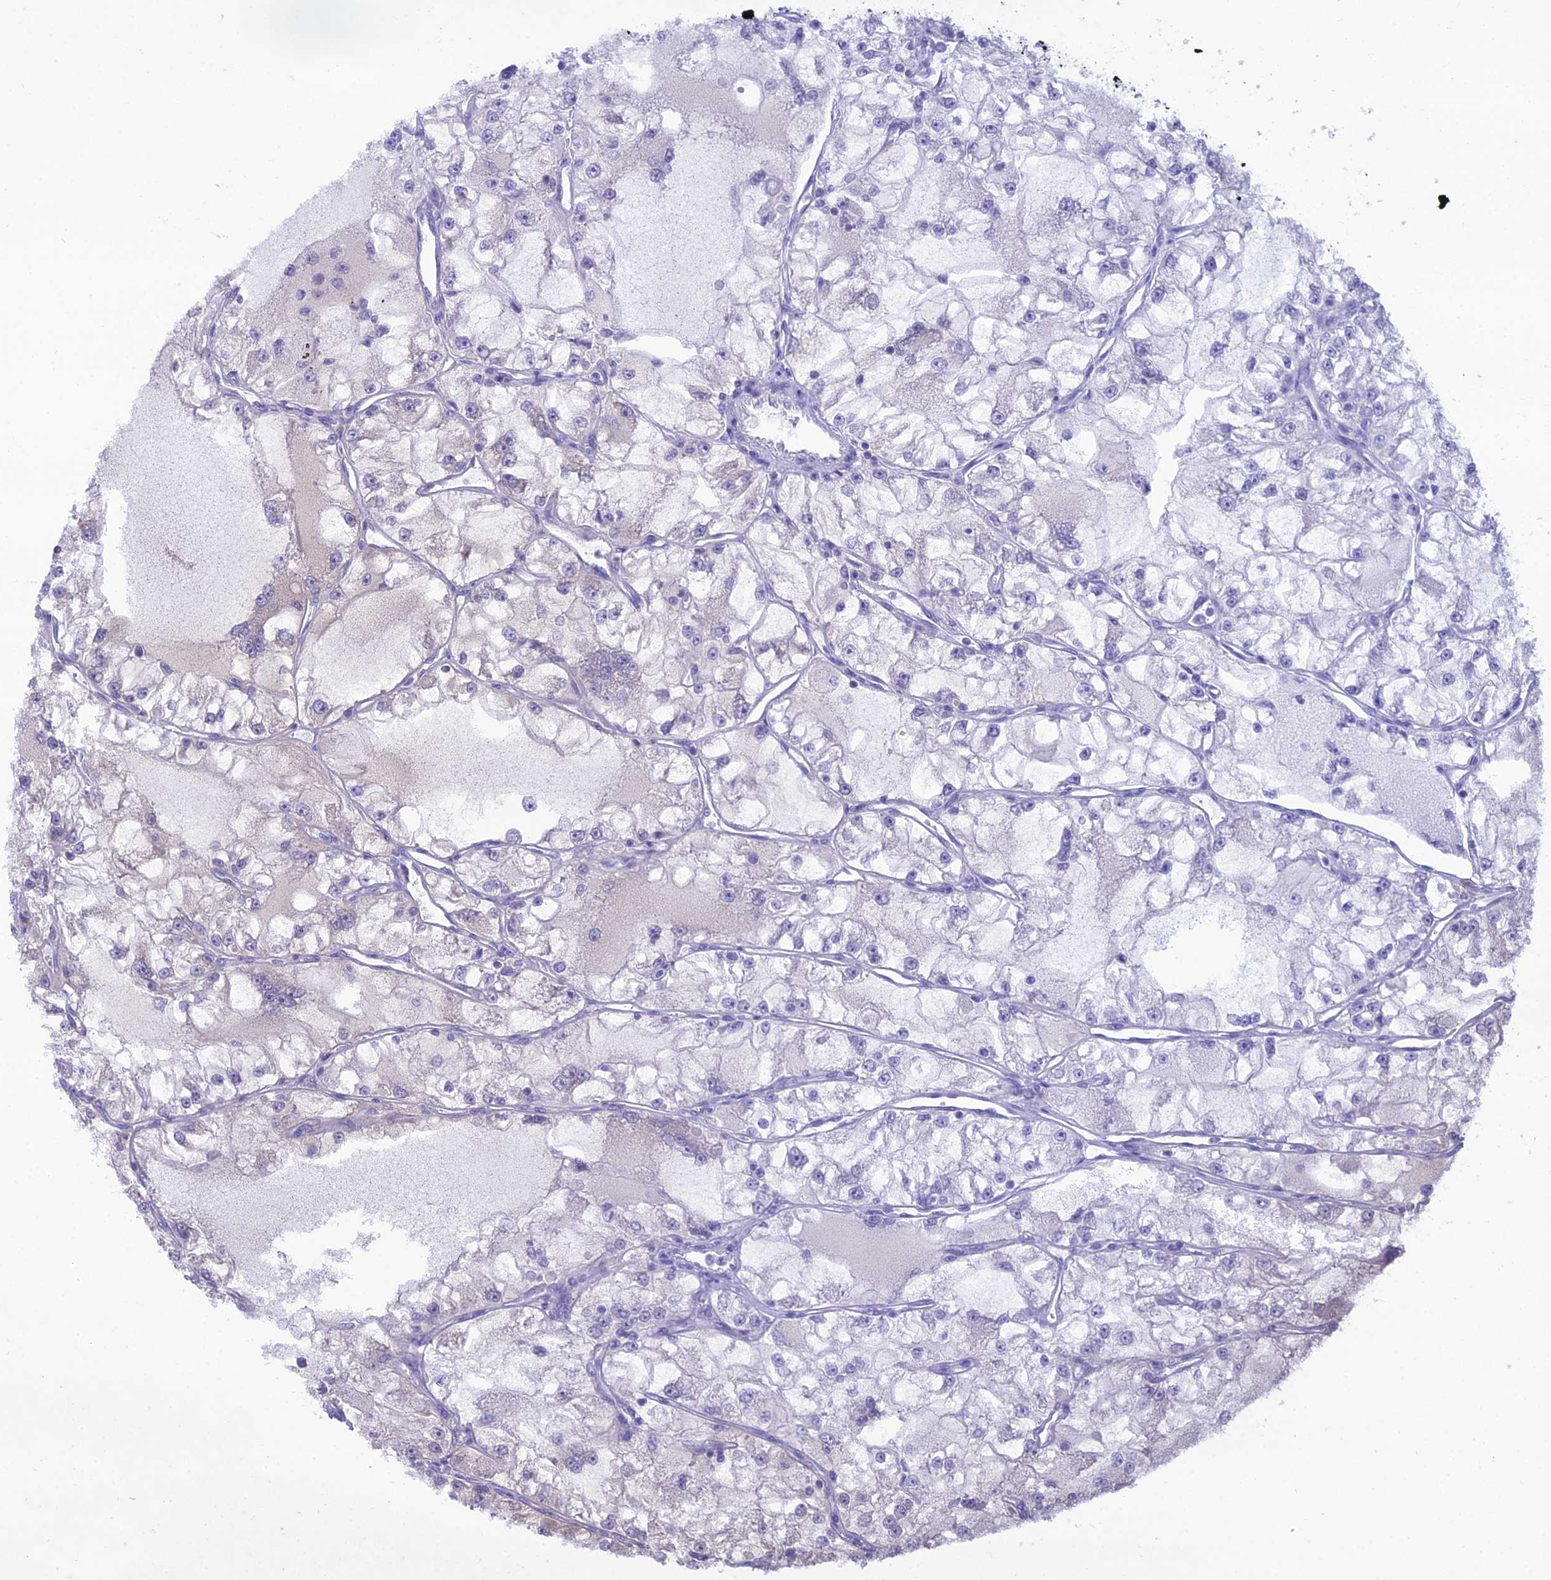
{"staining": {"intensity": "negative", "quantity": "none", "location": "none"}, "tissue": "renal cancer", "cell_type": "Tumor cells", "image_type": "cancer", "snomed": [{"axis": "morphology", "description": "Adenocarcinoma, NOS"}, {"axis": "topography", "description": "Kidney"}], "caption": "A high-resolution histopathology image shows IHC staining of renal cancer, which shows no significant expression in tumor cells.", "gene": "CLCN7", "patient": {"sex": "female", "age": 72}}